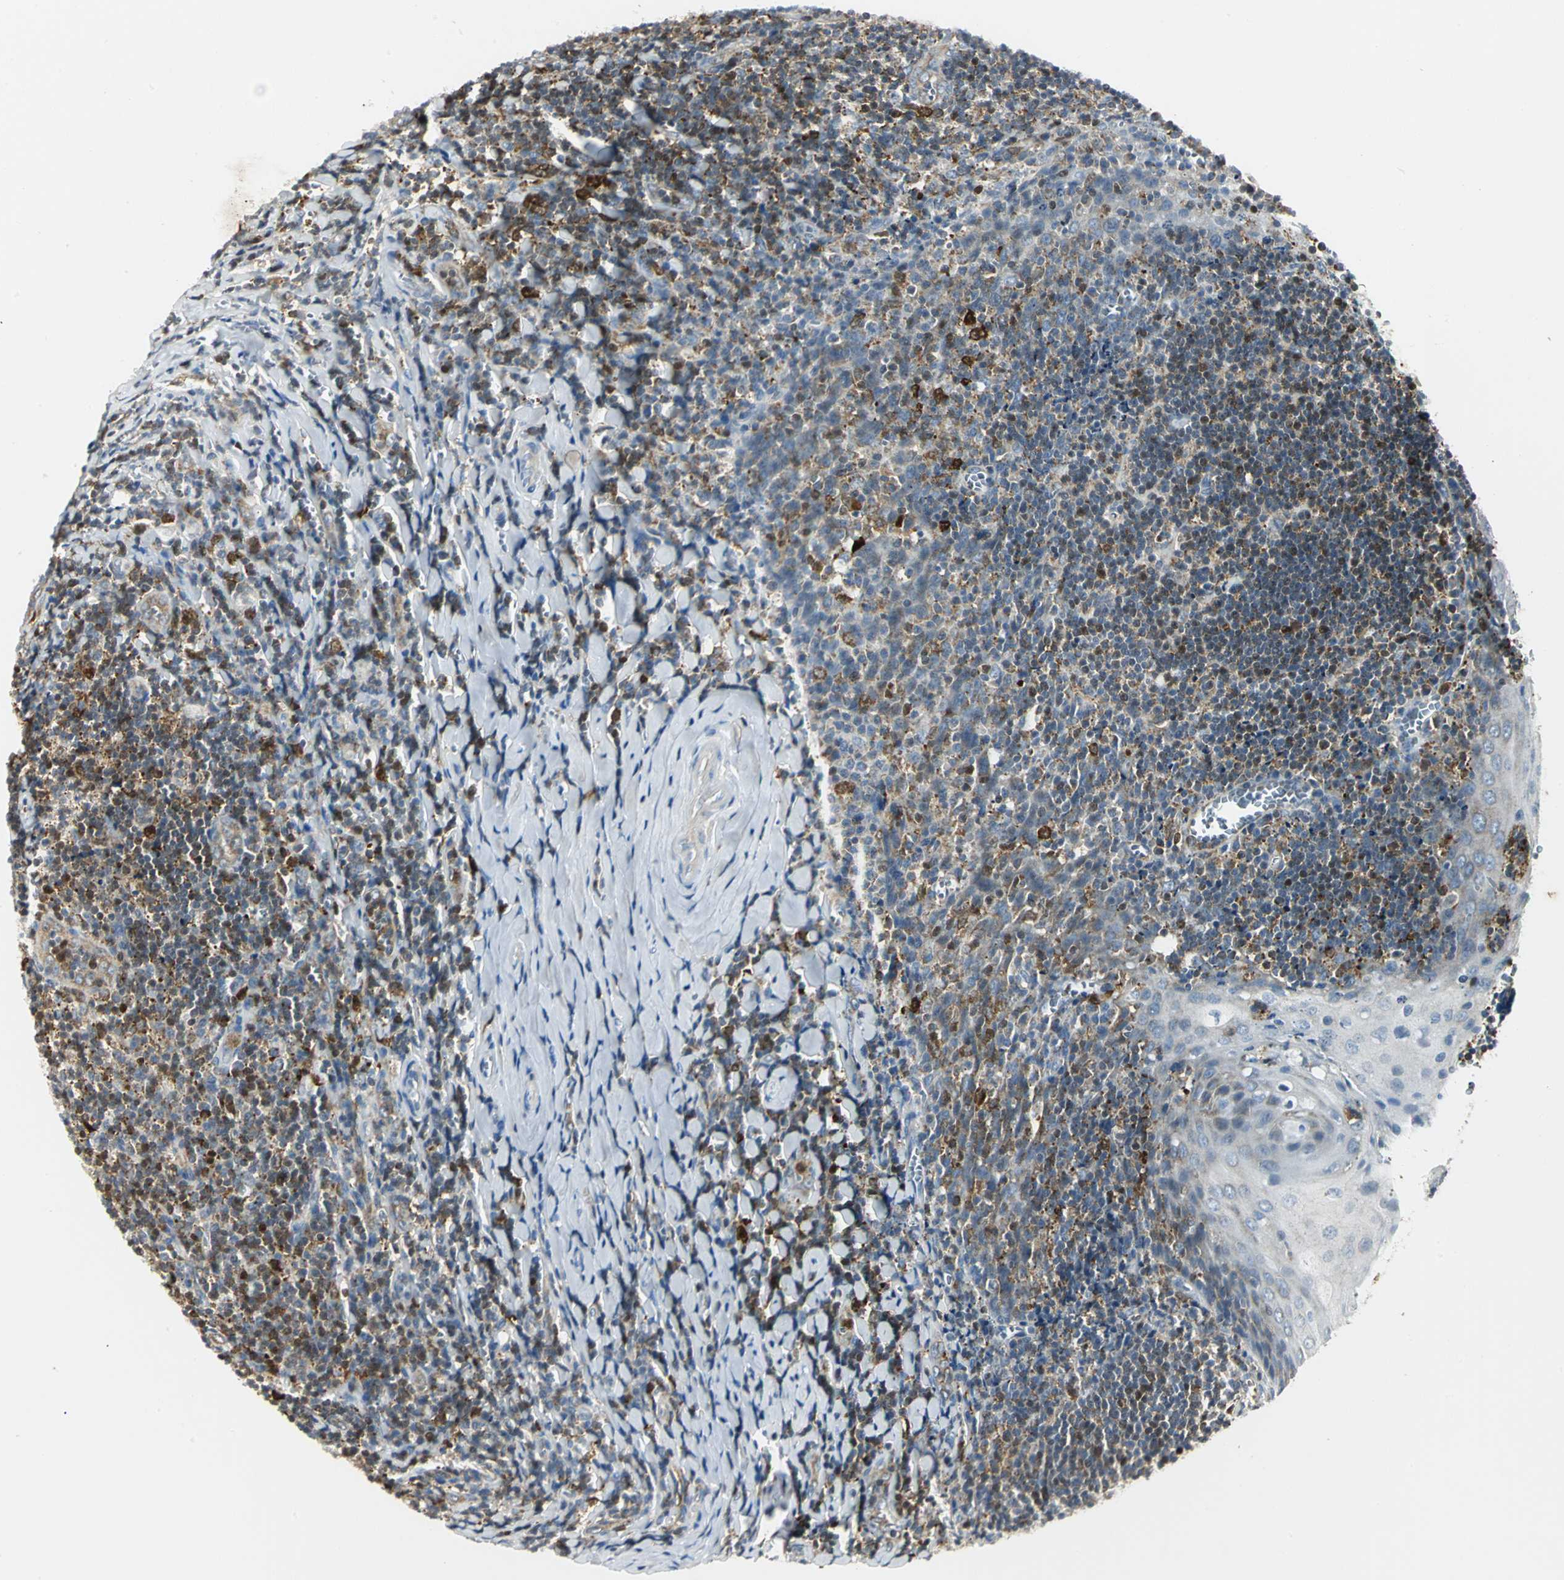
{"staining": {"intensity": "moderate", "quantity": ">75%", "location": "cytoplasmic/membranous"}, "tissue": "tonsil", "cell_type": "Germinal center cells", "image_type": "normal", "snomed": [{"axis": "morphology", "description": "Normal tissue, NOS"}, {"axis": "topography", "description": "Tonsil"}], "caption": "Immunohistochemistry (IHC) micrograph of unremarkable human tonsil stained for a protein (brown), which demonstrates medium levels of moderate cytoplasmic/membranous expression in approximately >75% of germinal center cells.", "gene": "USP40", "patient": {"sex": "male", "age": 20}}